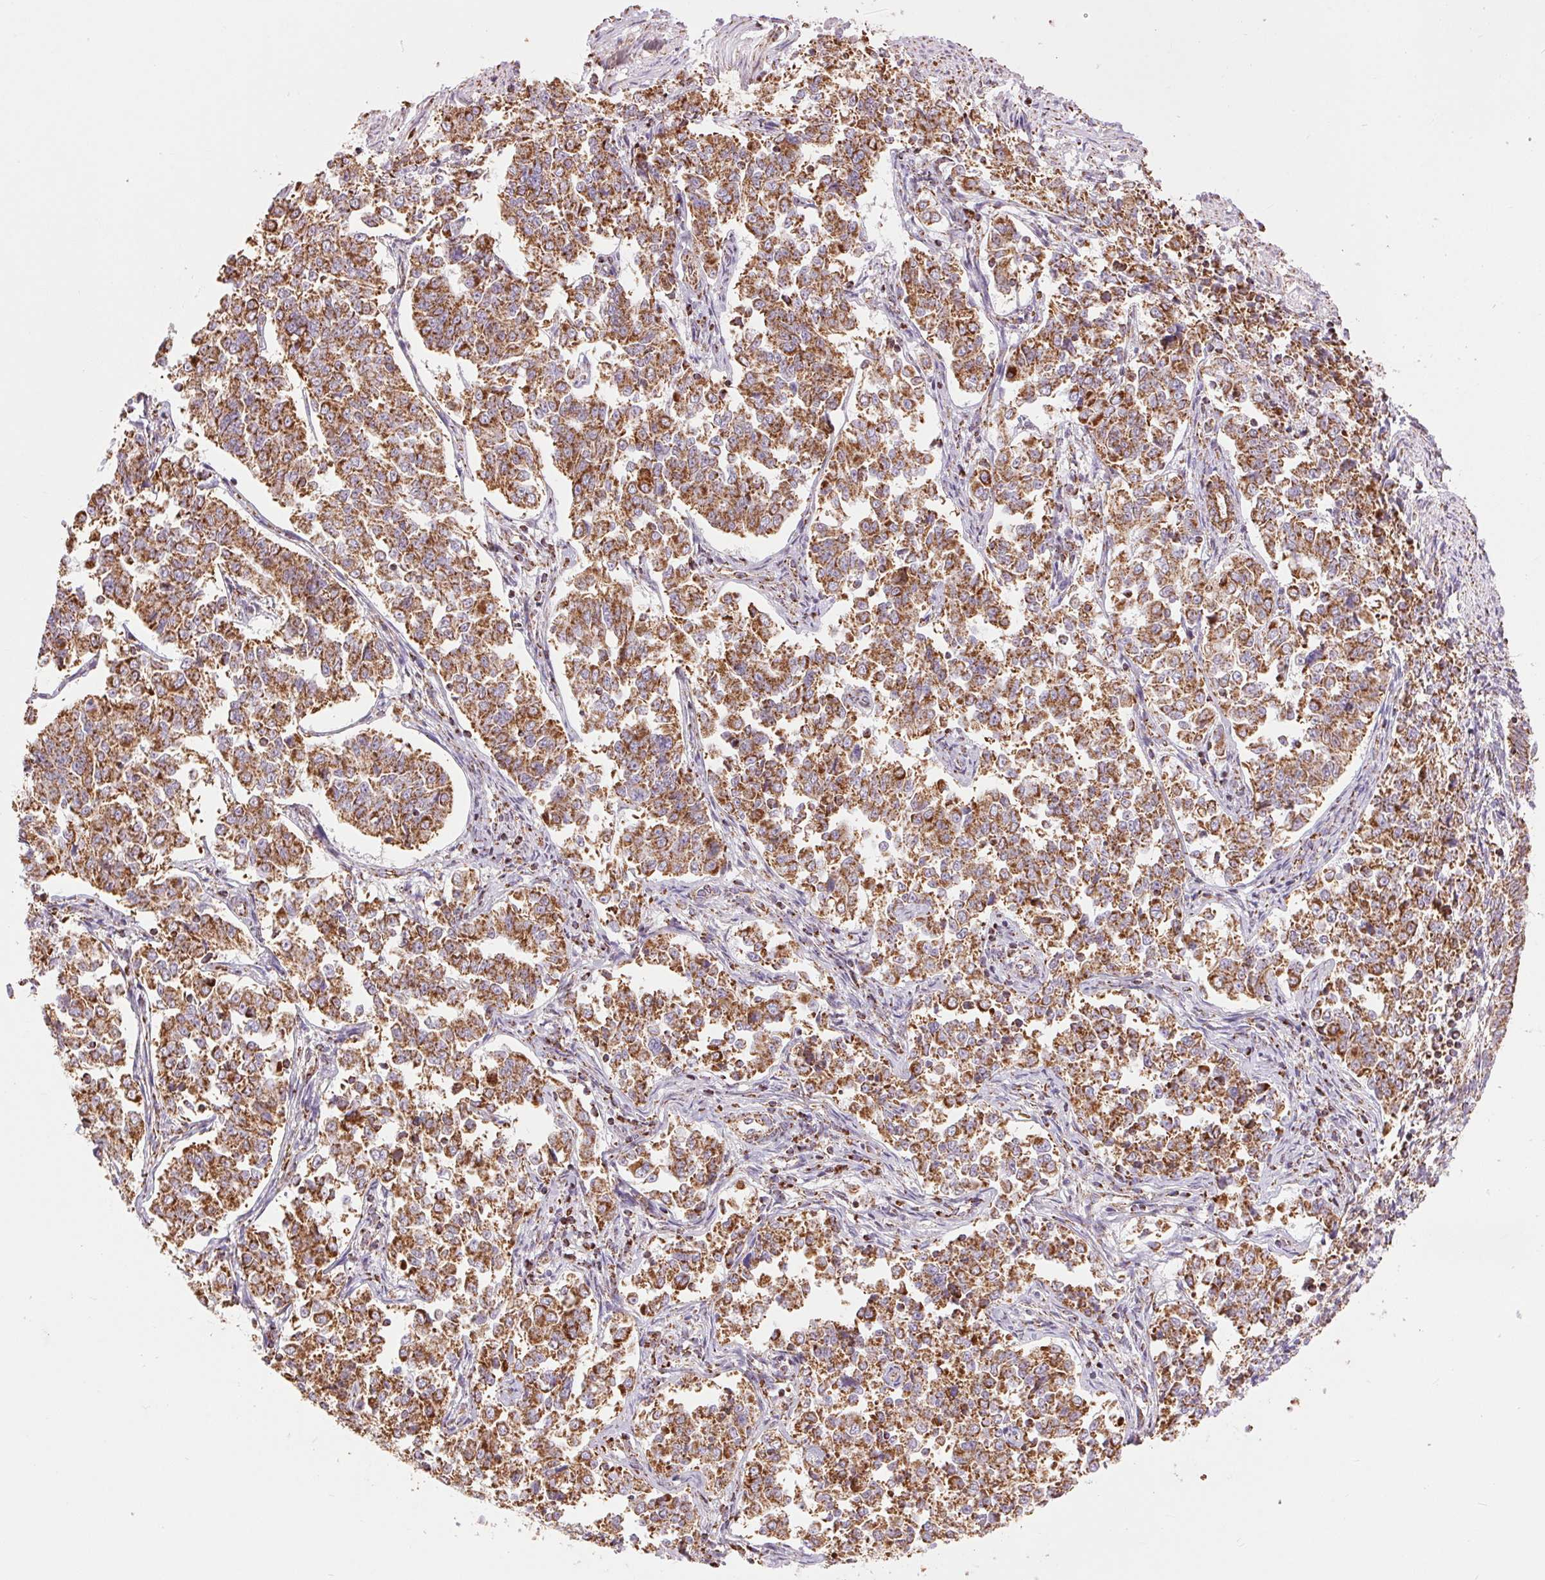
{"staining": {"intensity": "strong", "quantity": ">75%", "location": "cytoplasmic/membranous"}, "tissue": "endometrial cancer", "cell_type": "Tumor cells", "image_type": "cancer", "snomed": [{"axis": "morphology", "description": "Adenocarcinoma, NOS"}, {"axis": "topography", "description": "Endometrium"}], "caption": "Tumor cells reveal high levels of strong cytoplasmic/membranous expression in about >75% of cells in endometrial cancer (adenocarcinoma).", "gene": "ATP5PB", "patient": {"sex": "female", "age": 43}}